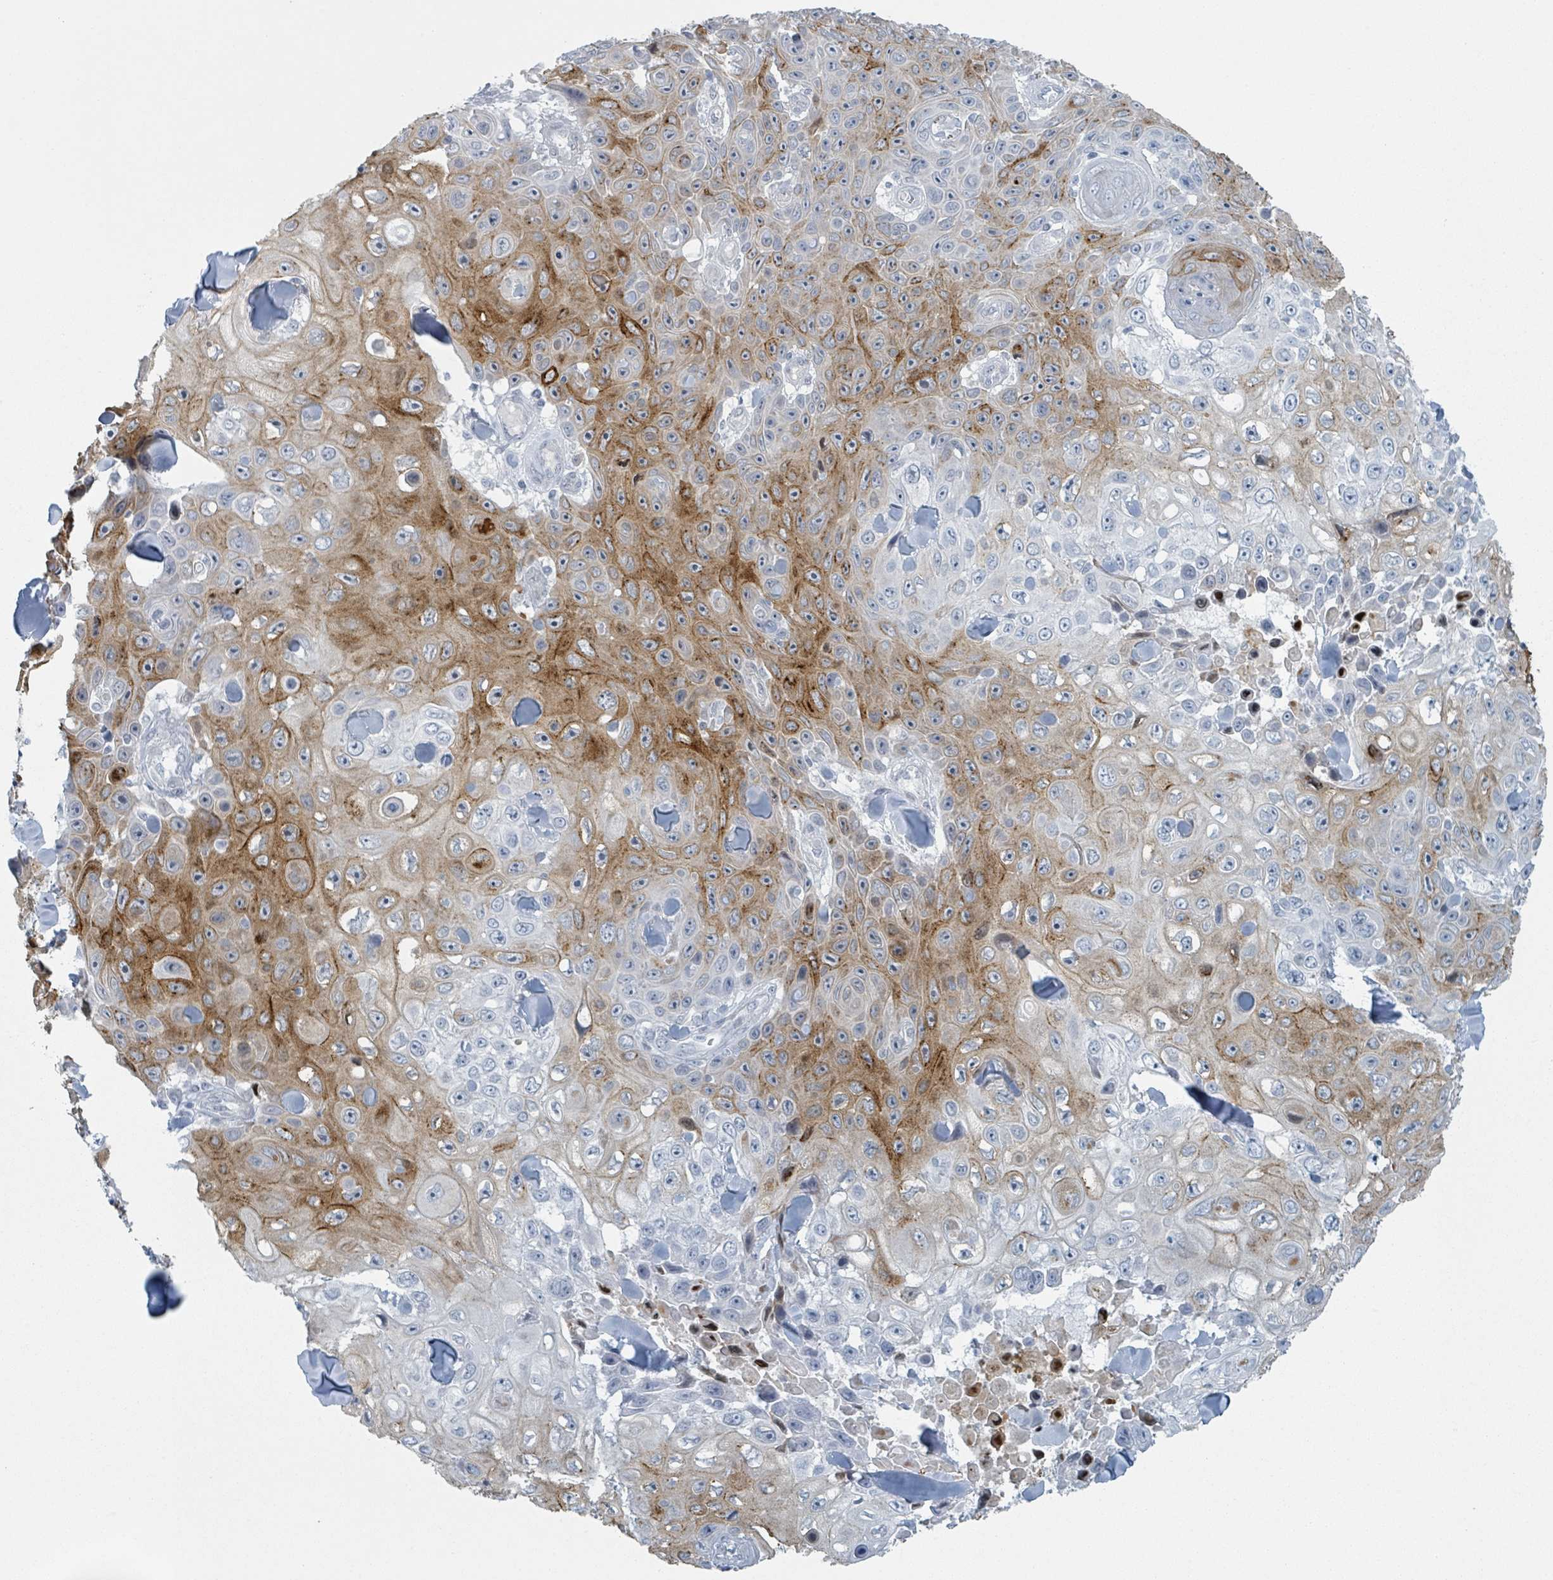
{"staining": {"intensity": "strong", "quantity": "25%-75%", "location": "cytoplasmic/membranous"}, "tissue": "skin cancer", "cell_type": "Tumor cells", "image_type": "cancer", "snomed": [{"axis": "morphology", "description": "Squamous cell carcinoma, NOS"}, {"axis": "topography", "description": "Skin"}], "caption": "High-magnification brightfield microscopy of squamous cell carcinoma (skin) stained with DAB (brown) and counterstained with hematoxylin (blue). tumor cells exhibit strong cytoplasmic/membranous positivity is seen in about25%-75% of cells.", "gene": "GPR15LG", "patient": {"sex": "male", "age": 82}}